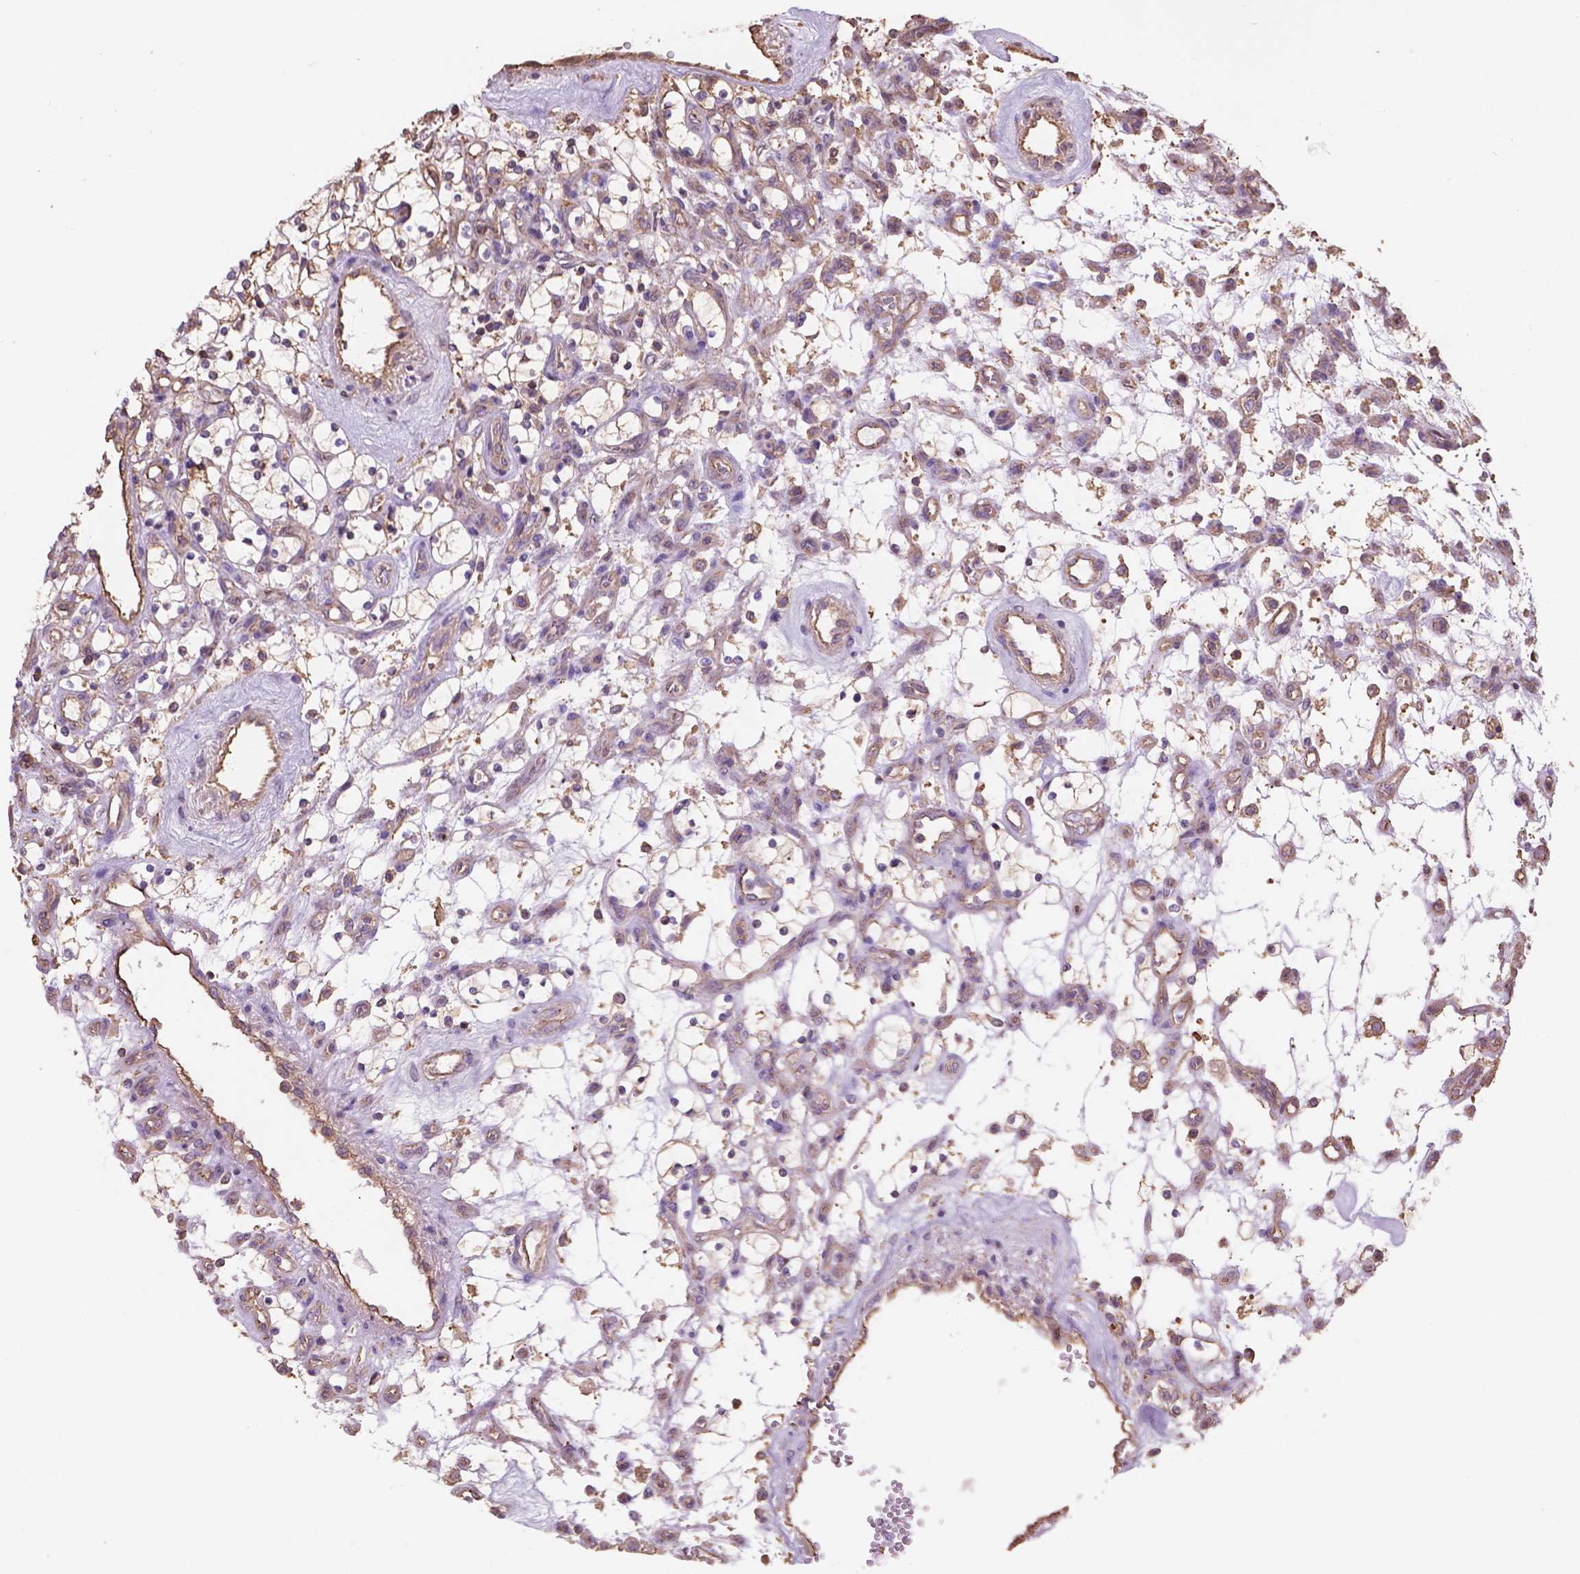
{"staining": {"intensity": "negative", "quantity": "none", "location": "none"}, "tissue": "renal cancer", "cell_type": "Tumor cells", "image_type": "cancer", "snomed": [{"axis": "morphology", "description": "Adenocarcinoma, NOS"}, {"axis": "topography", "description": "Kidney"}], "caption": "Renal adenocarcinoma stained for a protein using immunohistochemistry exhibits no staining tumor cells.", "gene": "NIPA2", "patient": {"sex": "female", "age": 69}}